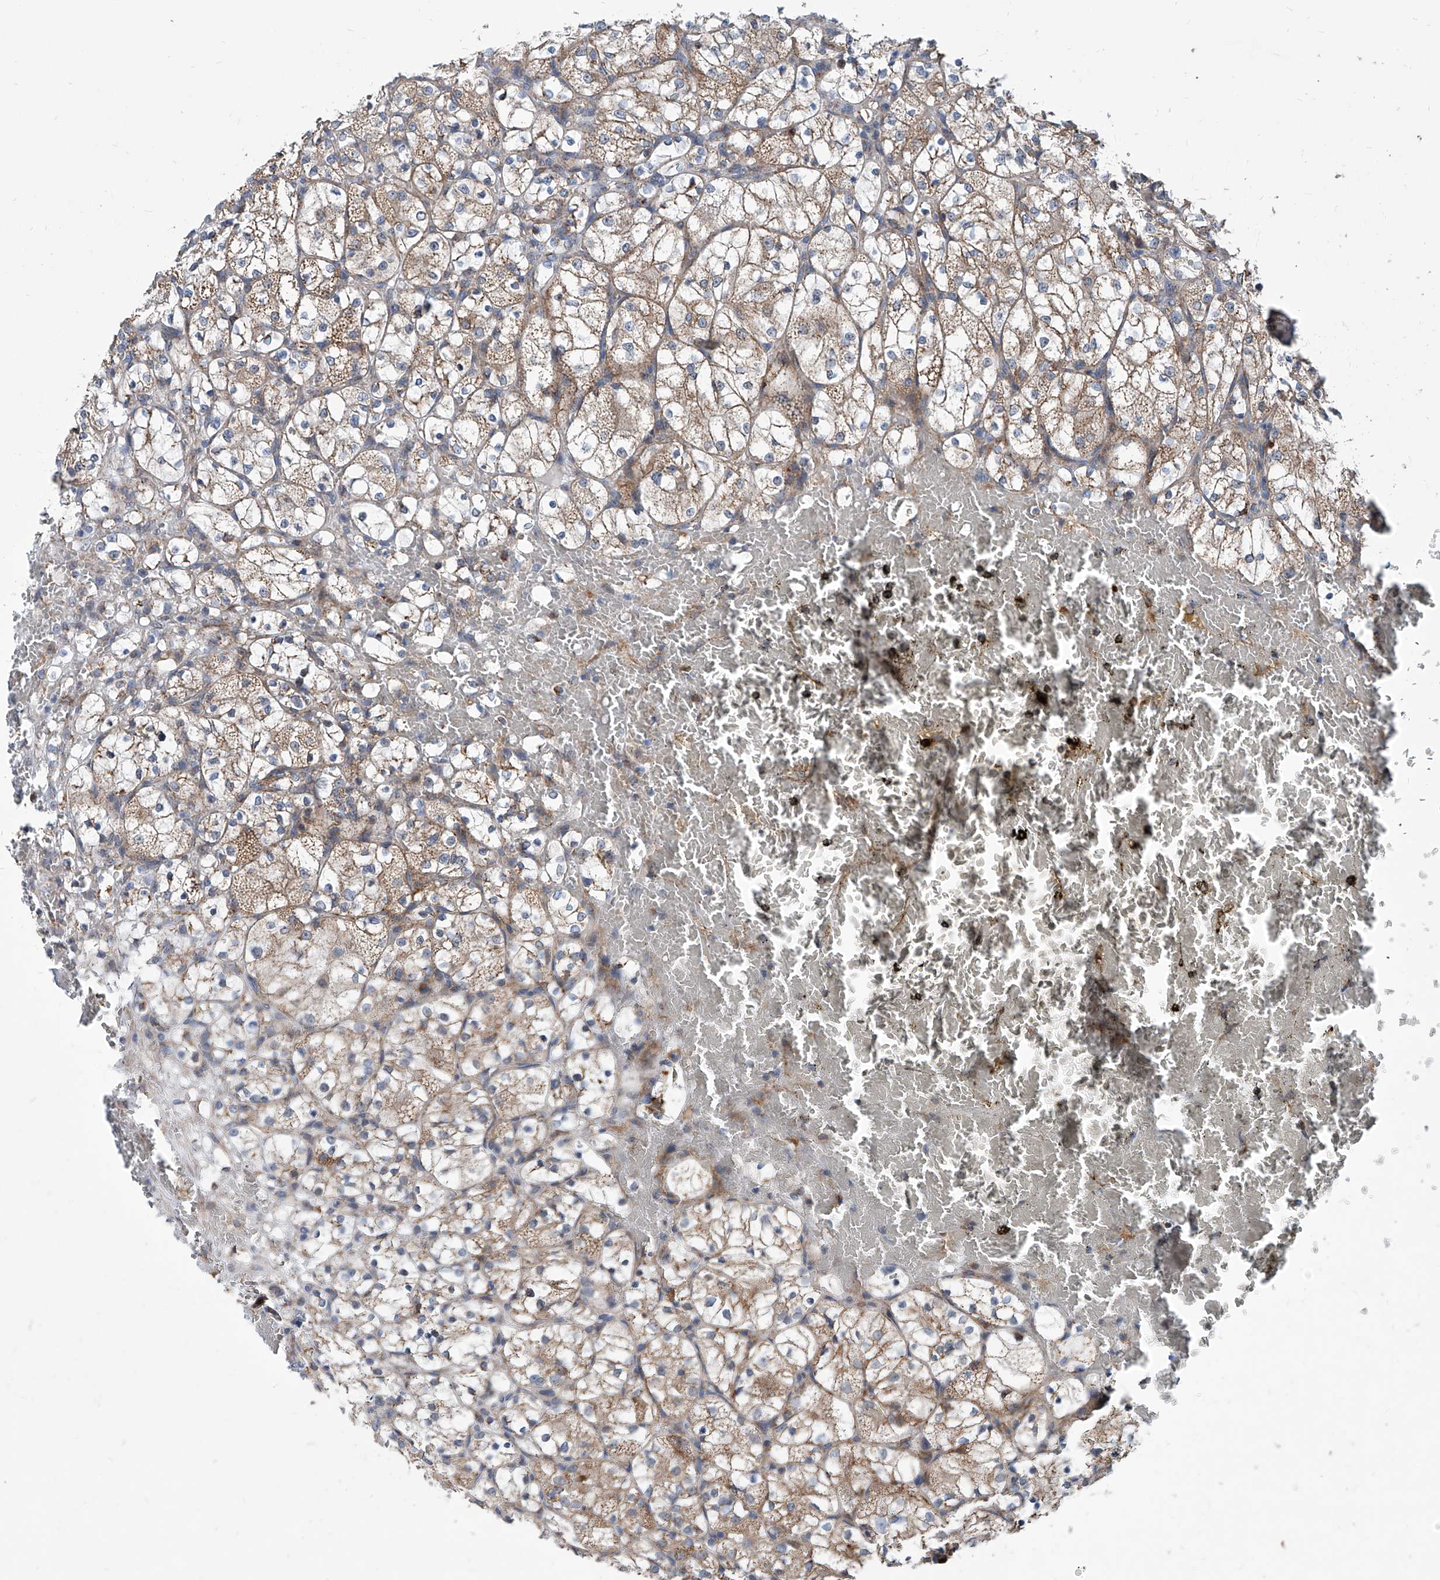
{"staining": {"intensity": "moderate", "quantity": ">75%", "location": "cytoplasmic/membranous"}, "tissue": "renal cancer", "cell_type": "Tumor cells", "image_type": "cancer", "snomed": [{"axis": "morphology", "description": "Adenocarcinoma, NOS"}, {"axis": "topography", "description": "Kidney"}], "caption": "This is an image of immunohistochemistry (IHC) staining of adenocarcinoma (renal), which shows moderate positivity in the cytoplasmic/membranous of tumor cells.", "gene": "USP48", "patient": {"sex": "female", "age": 69}}